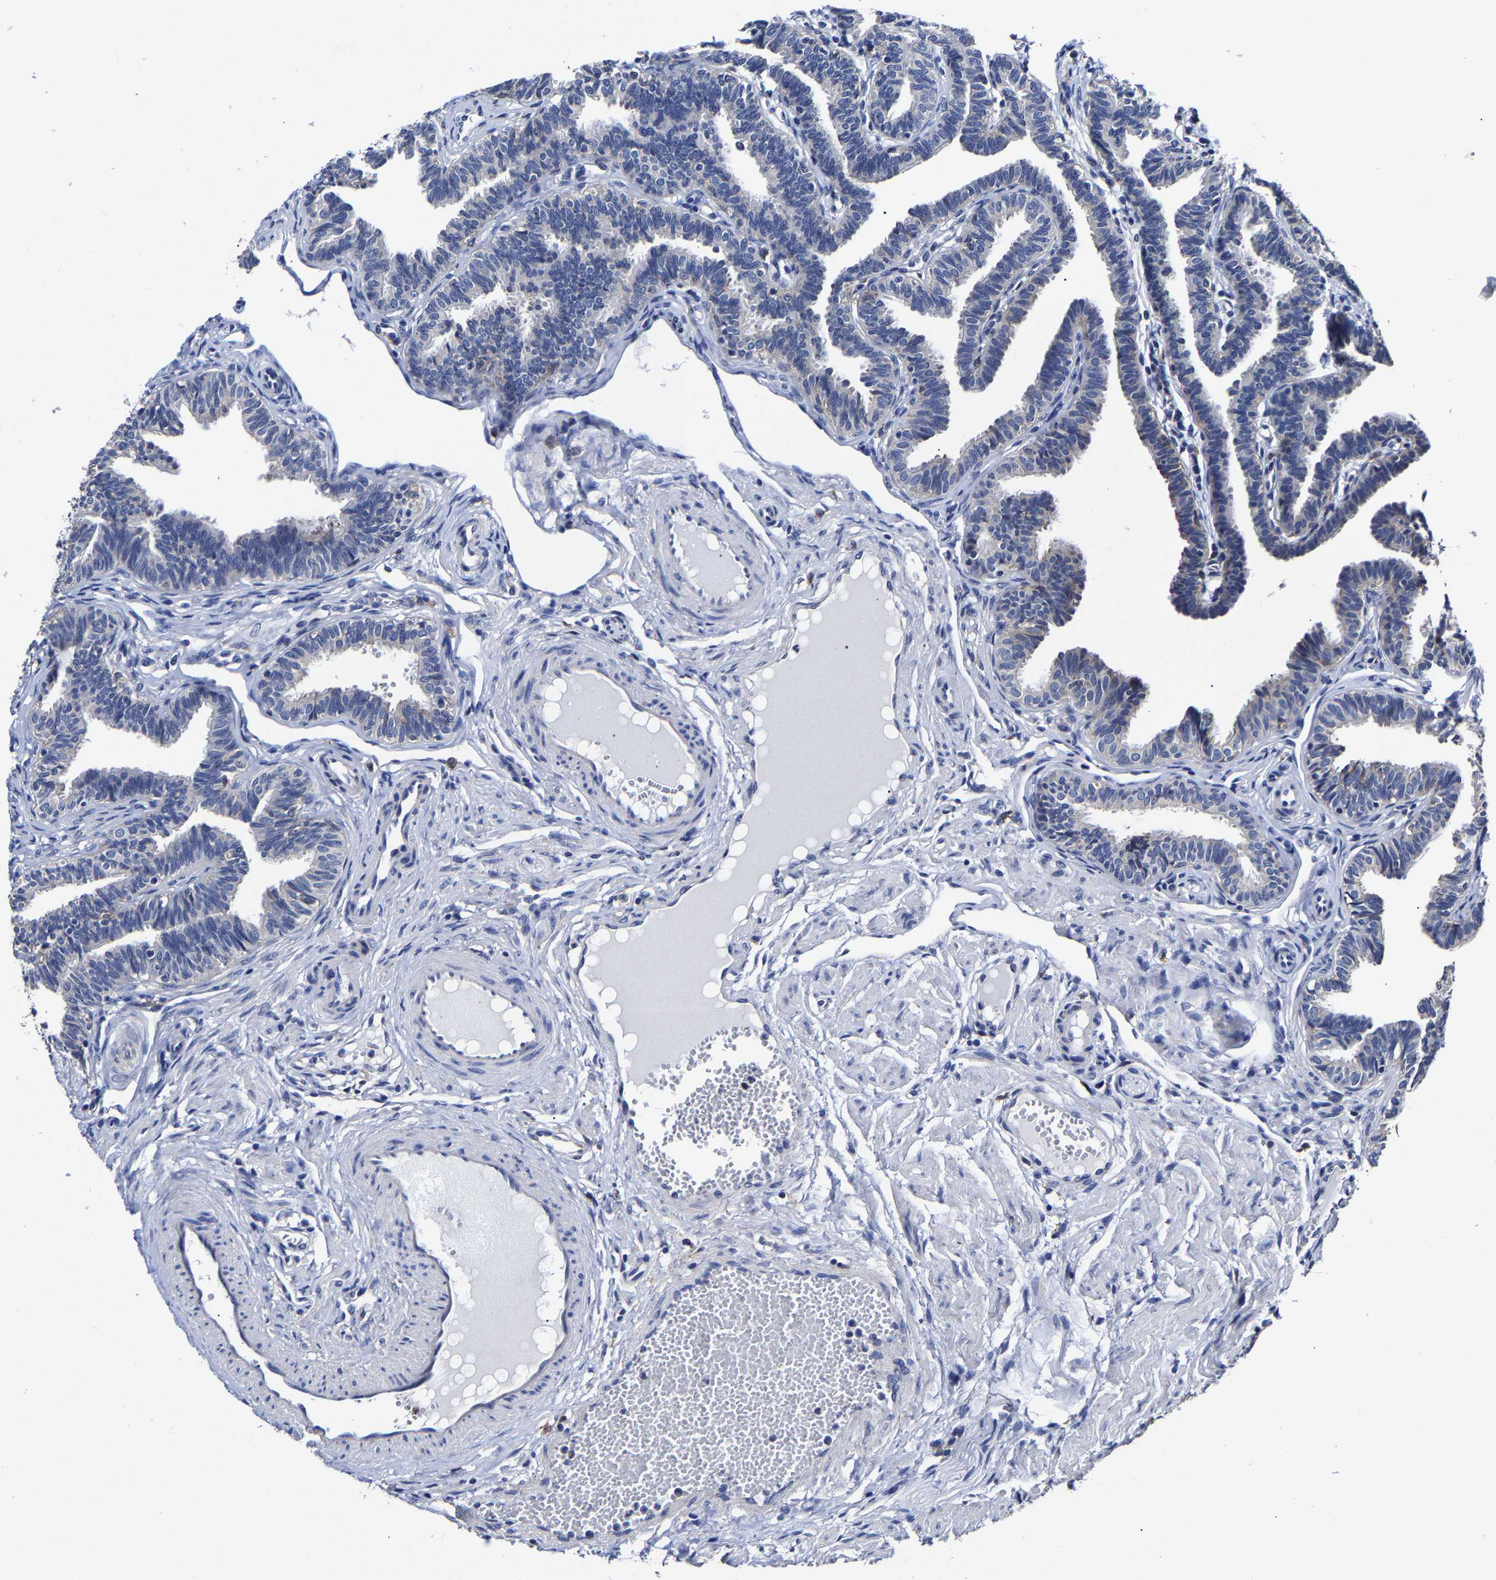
{"staining": {"intensity": "negative", "quantity": "none", "location": "none"}, "tissue": "fallopian tube", "cell_type": "Glandular cells", "image_type": "normal", "snomed": [{"axis": "morphology", "description": "Normal tissue, NOS"}, {"axis": "topography", "description": "Fallopian tube"}, {"axis": "topography", "description": "Ovary"}], "caption": "Immunohistochemical staining of normal human fallopian tube reveals no significant expression in glandular cells. (DAB IHC, high magnification).", "gene": "AASS", "patient": {"sex": "female", "age": 23}}